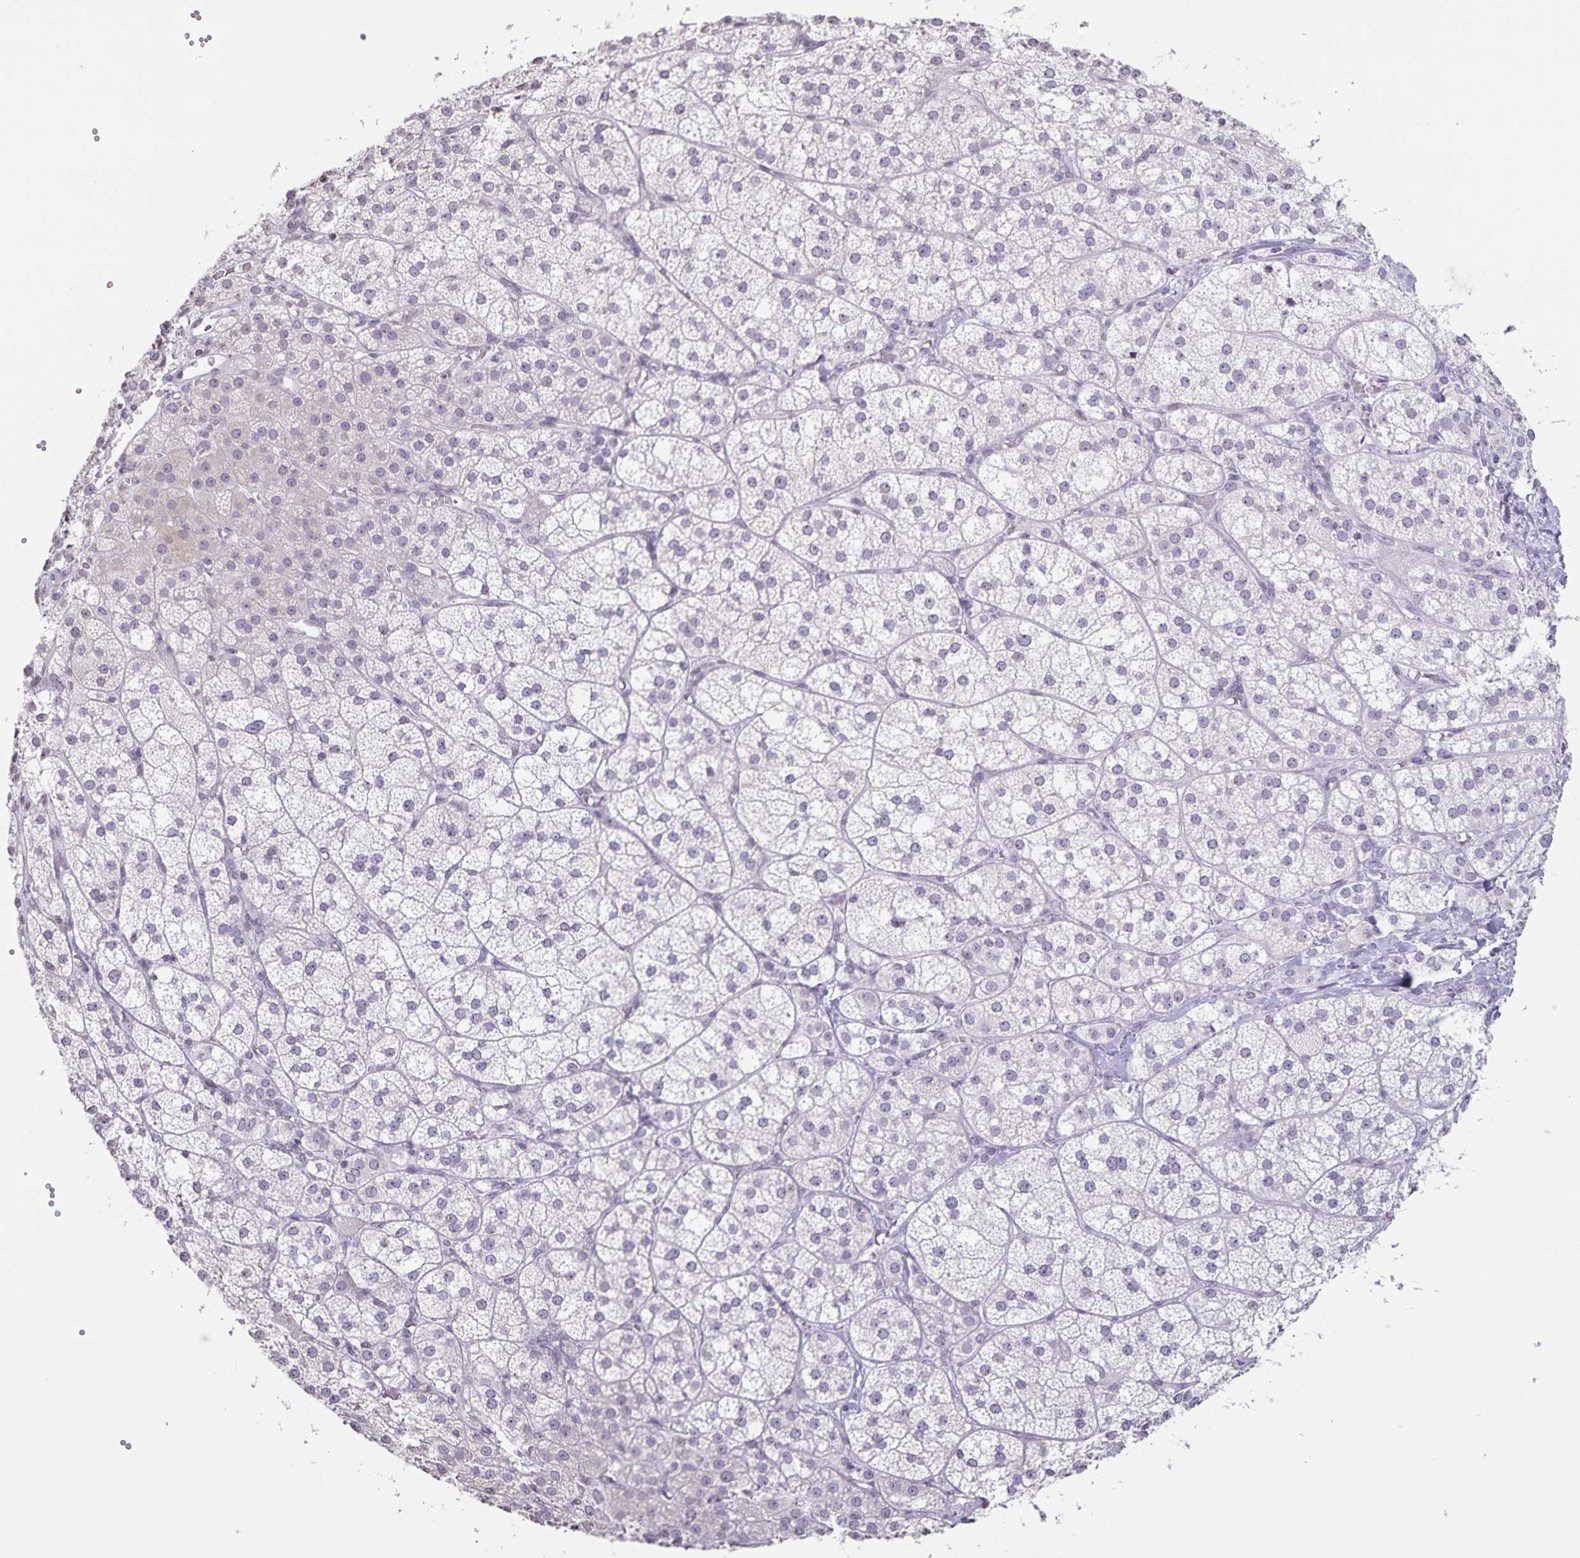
{"staining": {"intensity": "negative", "quantity": "none", "location": "none"}, "tissue": "adrenal gland", "cell_type": "Glandular cells", "image_type": "normal", "snomed": [{"axis": "morphology", "description": "Normal tissue, NOS"}, {"axis": "topography", "description": "Adrenal gland"}], "caption": "IHC photomicrograph of normal adrenal gland: human adrenal gland stained with DAB (3,3'-diaminobenzidine) demonstrates no significant protein positivity in glandular cells. (DAB immunohistochemistry, high magnification).", "gene": "AQP4", "patient": {"sex": "female", "age": 60}}